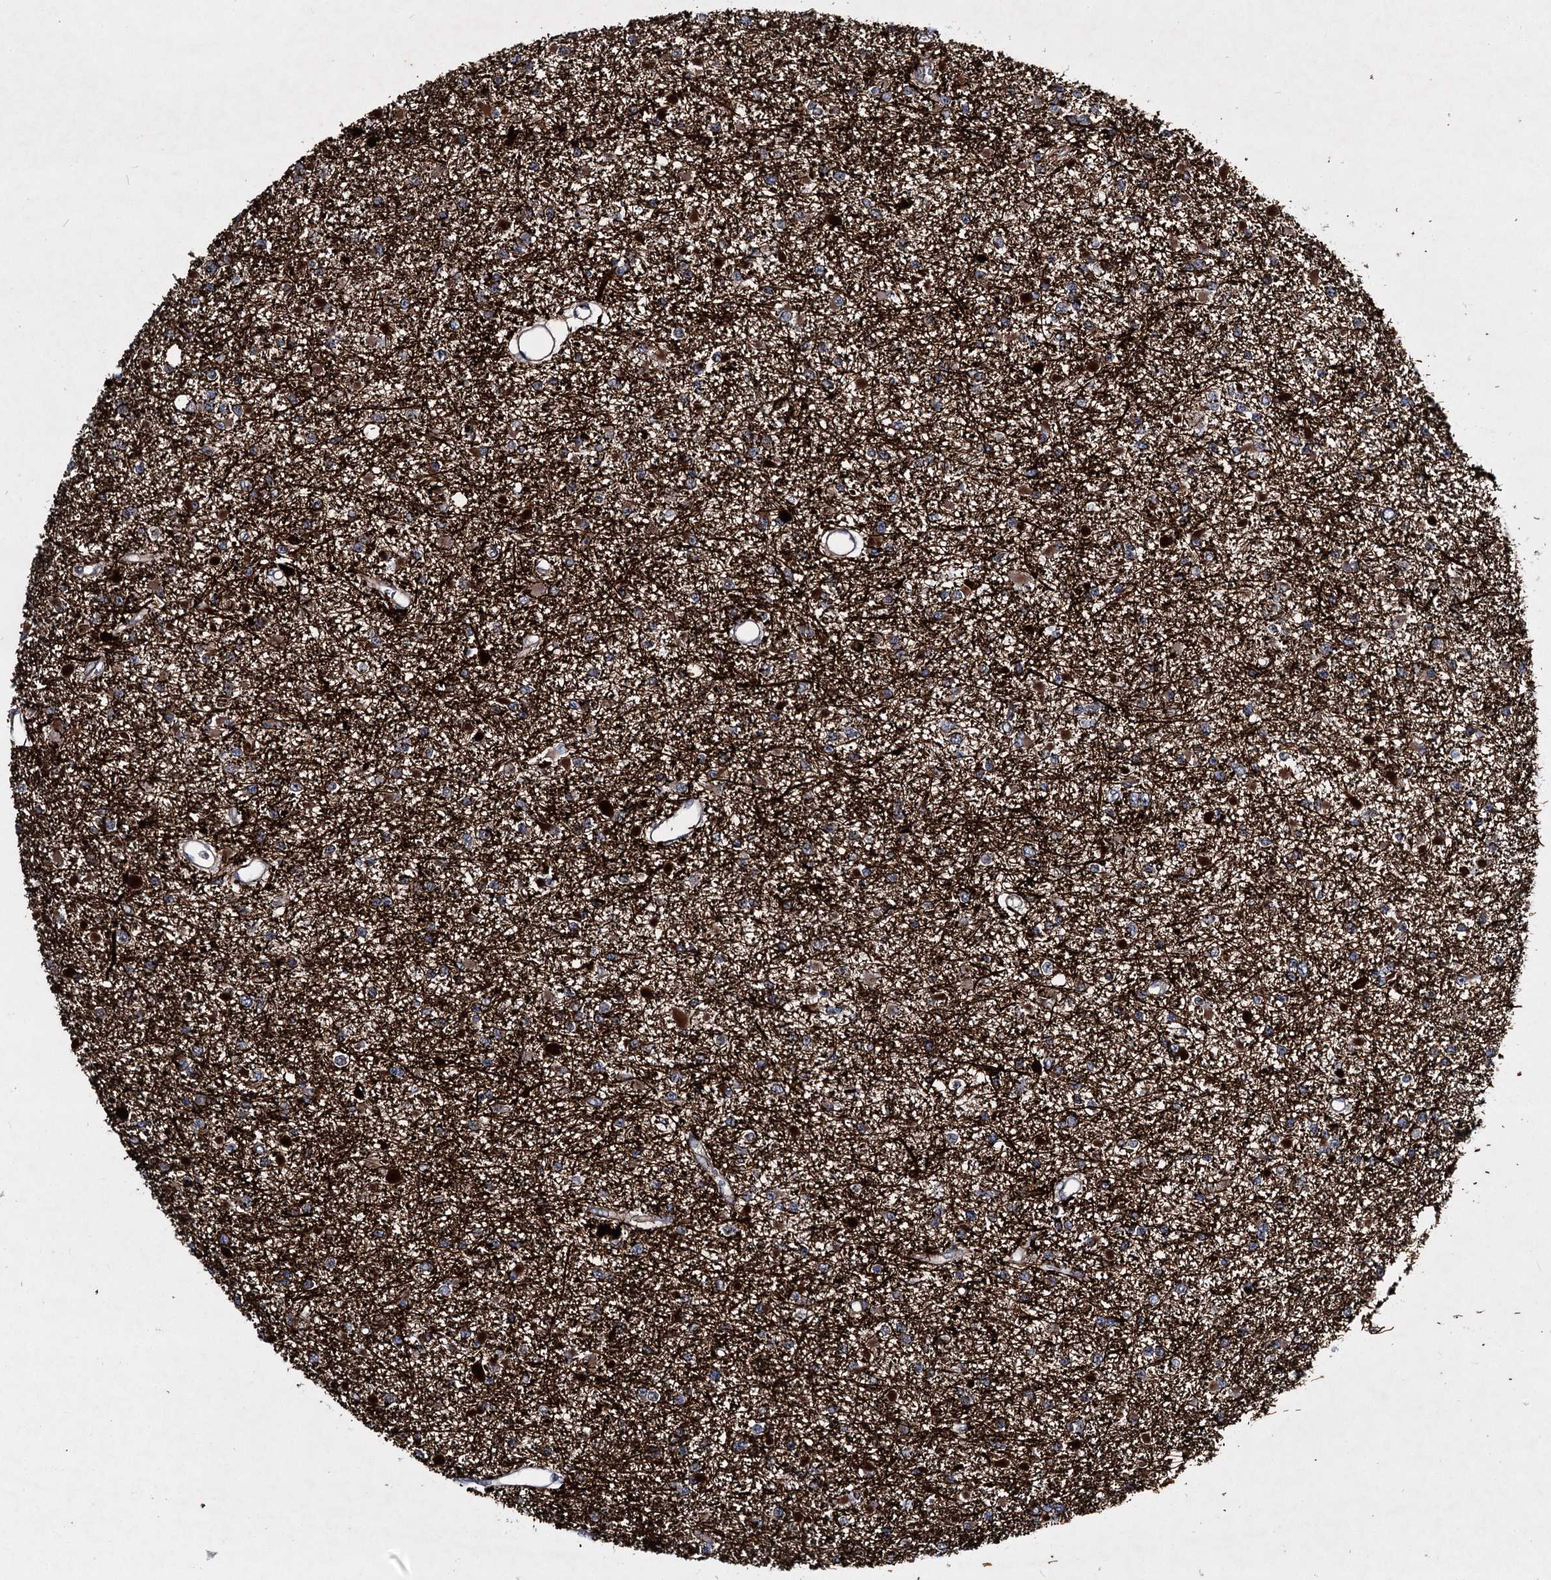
{"staining": {"intensity": "strong", "quantity": "25%-75%", "location": "cytoplasmic/membranous"}, "tissue": "glioma", "cell_type": "Tumor cells", "image_type": "cancer", "snomed": [{"axis": "morphology", "description": "Glioma, malignant, Low grade"}, {"axis": "topography", "description": "Brain"}], "caption": "Immunohistochemistry (IHC) (DAB) staining of glioma demonstrates strong cytoplasmic/membranous protein staining in approximately 25%-75% of tumor cells.", "gene": "MINDY3", "patient": {"sex": "female", "age": 22}}